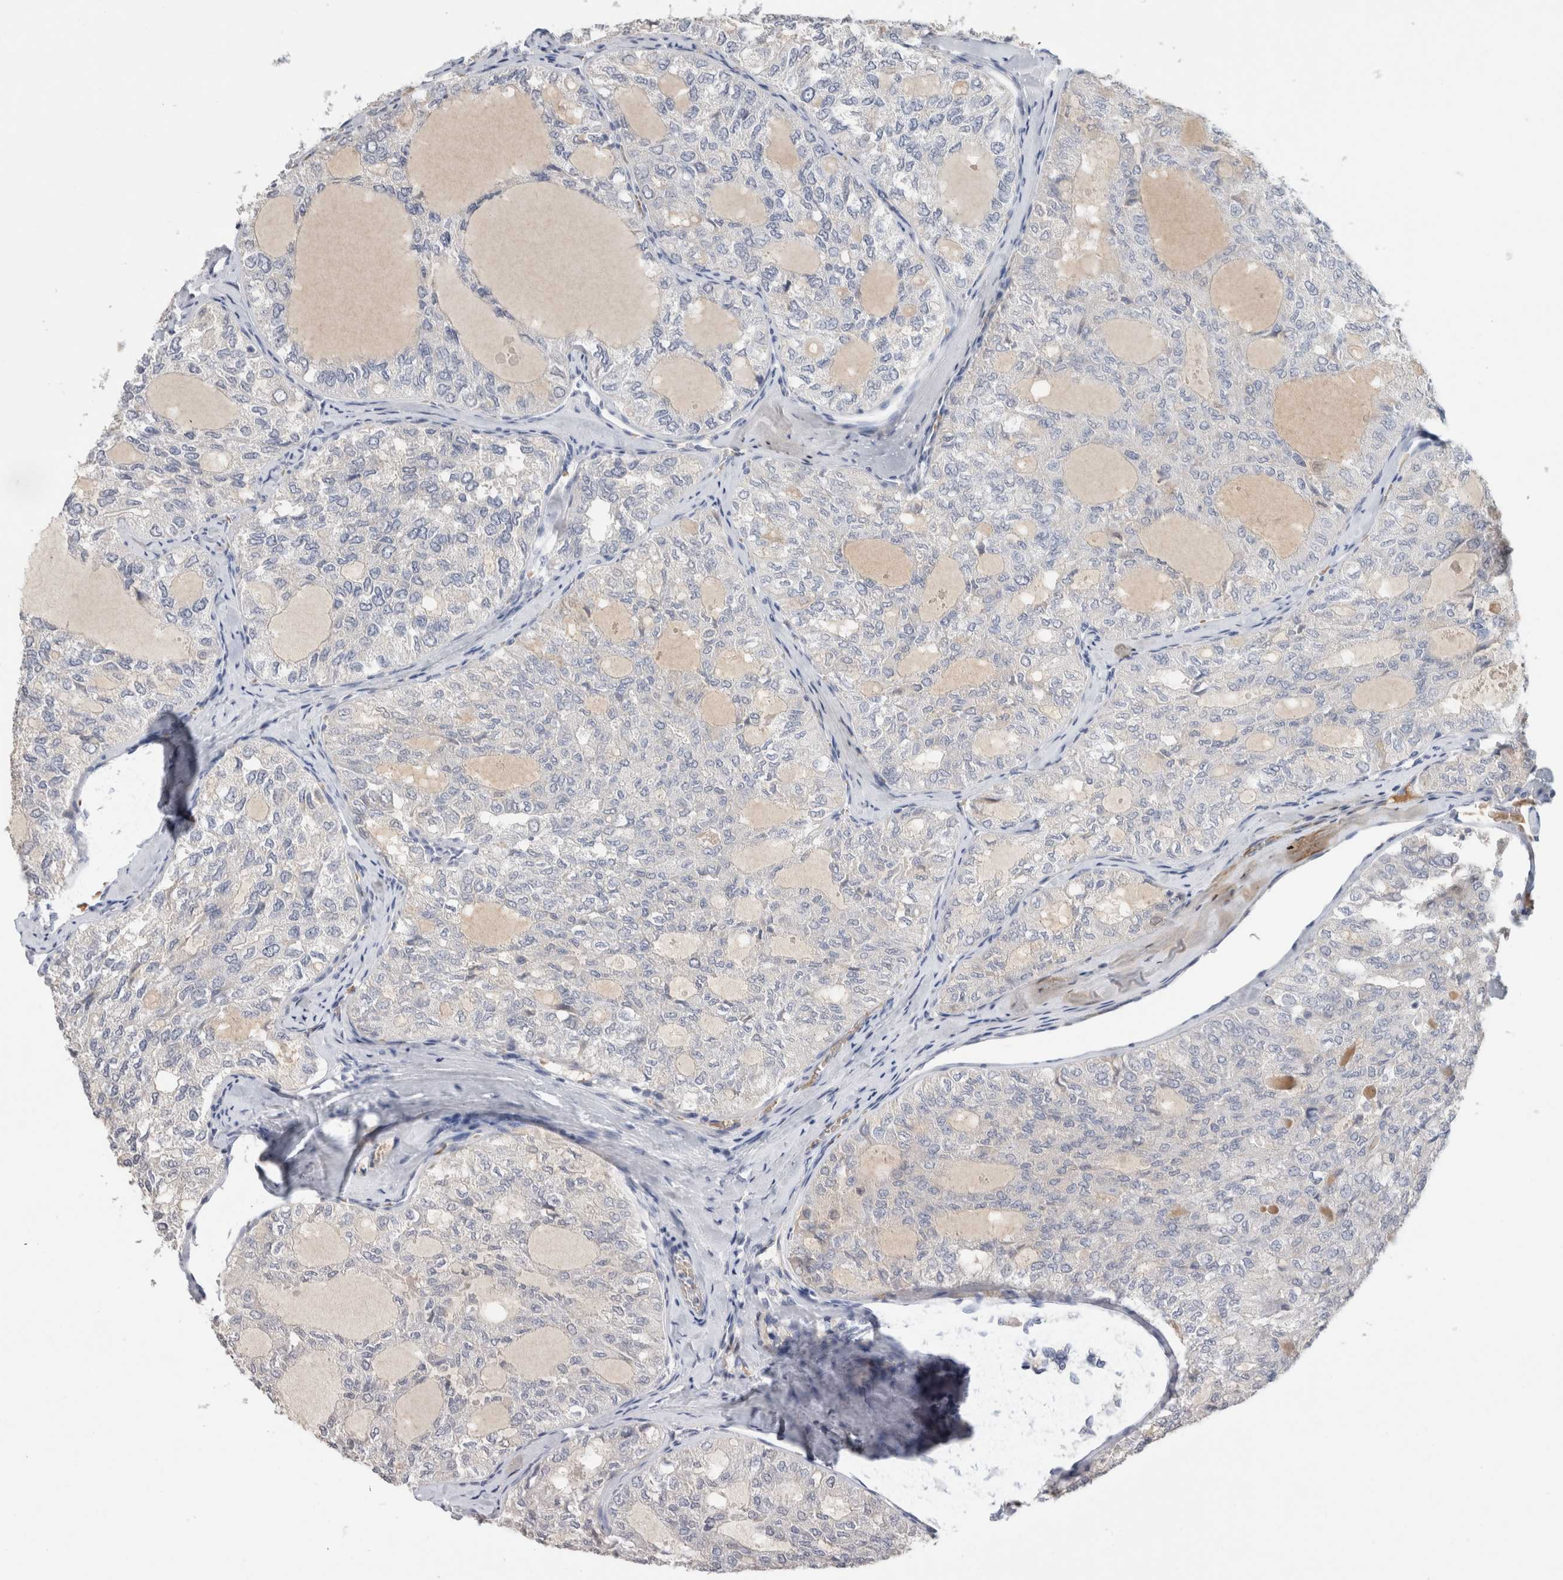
{"staining": {"intensity": "negative", "quantity": "none", "location": "none"}, "tissue": "thyroid cancer", "cell_type": "Tumor cells", "image_type": "cancer", "snomed": [{"axis": "morphology", "description": "Follicular adenoma carcinoma, NOS"}, {"axis": "topography", "description": "Thyroid gland"}], "caption": "Tumor cells are negative for brown protein staining in thyroid cancer.", "gene": "SCGB1A1", "patient": {"sex": "male", "age": 75}}